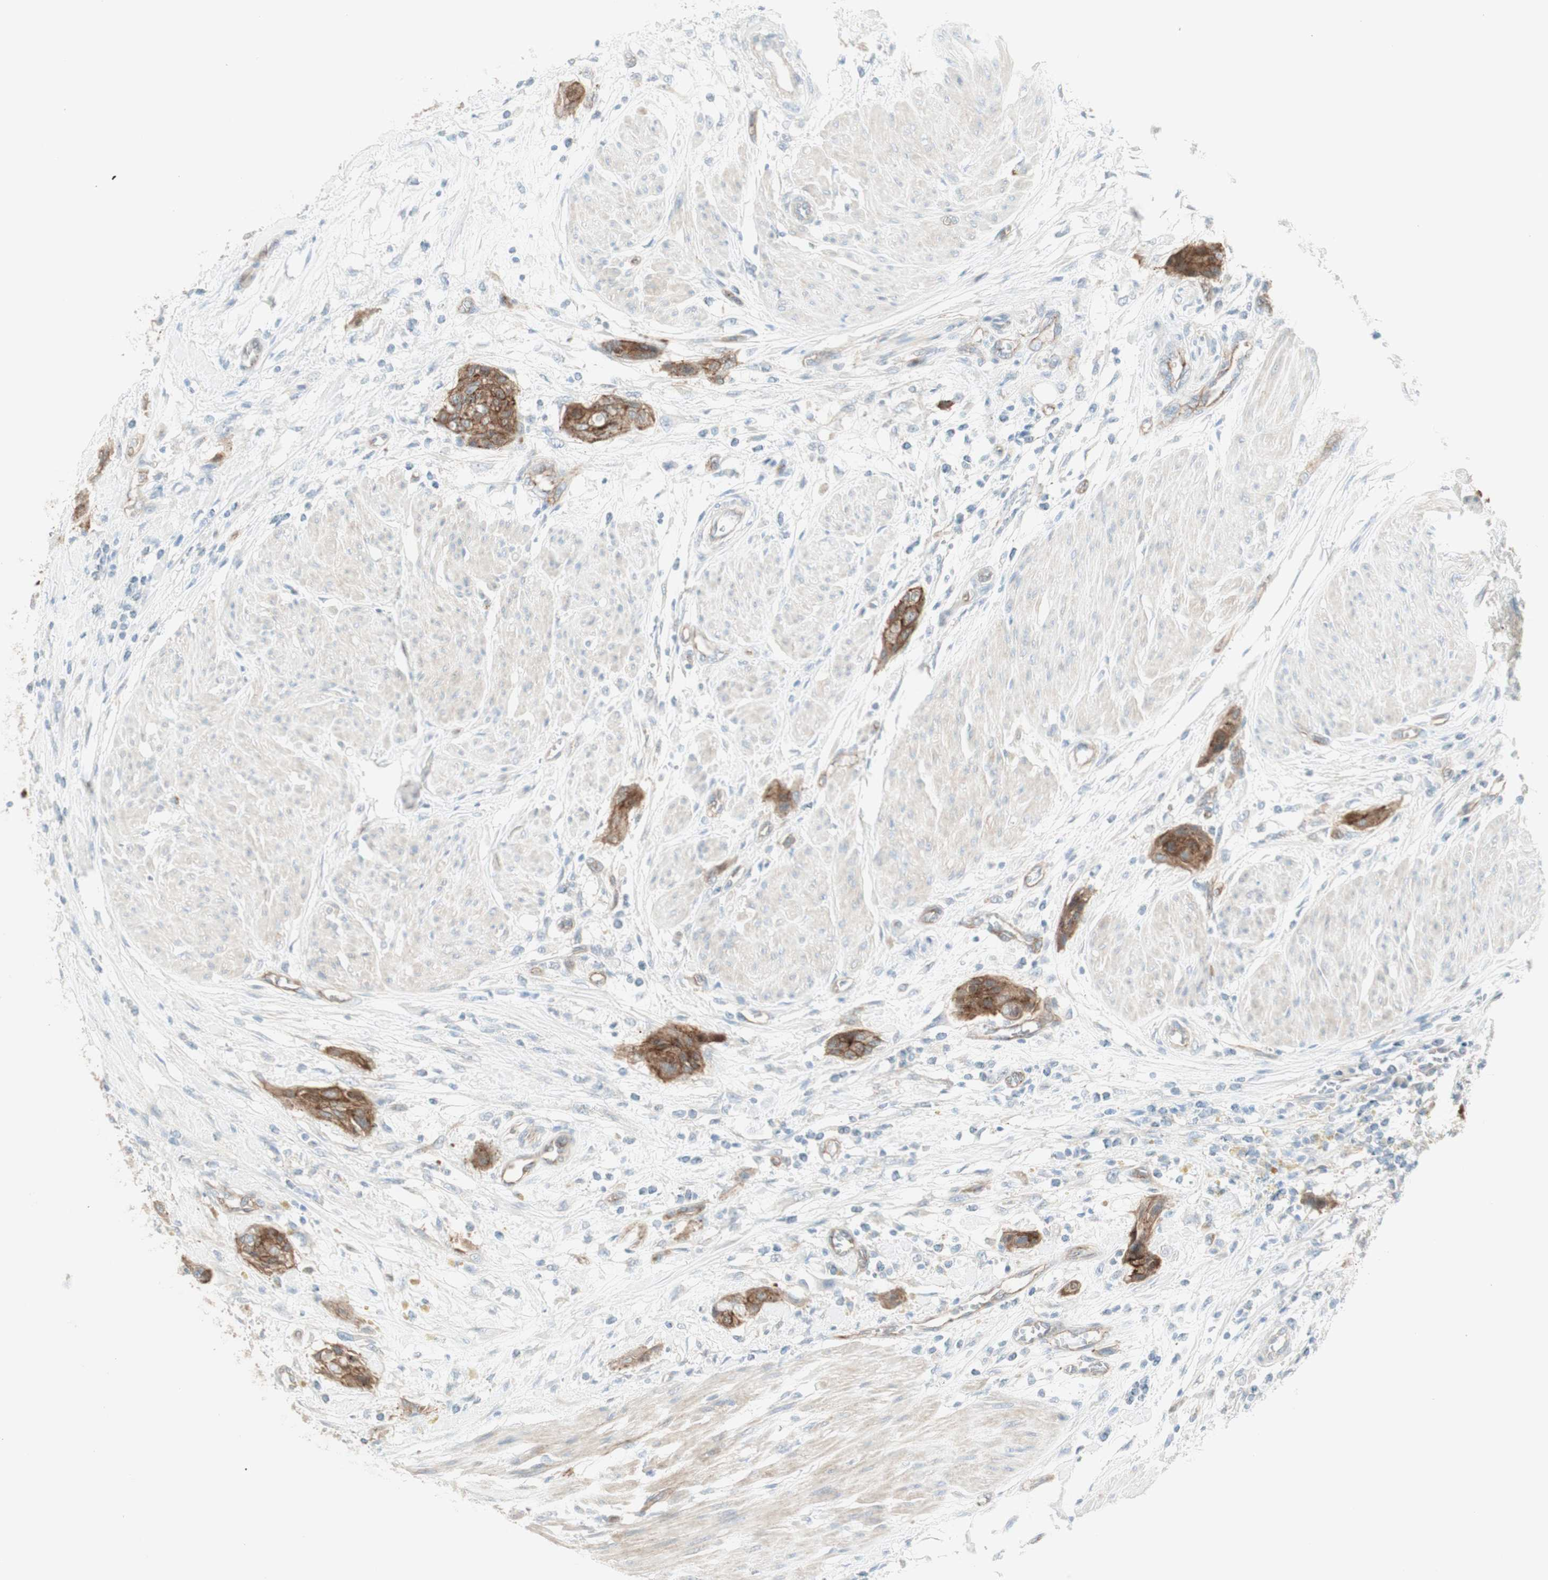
{"staining": {"intensity": "moderate", "quantity": "25%-75%", "location": "cytoplasmic/membranous"}, "tissue": "urothelial cancer", "cell_type": "Tumor cells", "image_type": "cancer", "snomed": [{"axis": "morphology", "description": "Urothelial carcinoma, High grade"}, {"axis": "topography", "description": "Urinary bladder"}], "caption": "Immunohistochemical staining of urothelial cancer displays medium levels of moderate cytoplasmic/membranous staining in about 25%-75% of tumor cells.", "gene": "MYO6", "patient": {"sex": "male", "age": 35}}